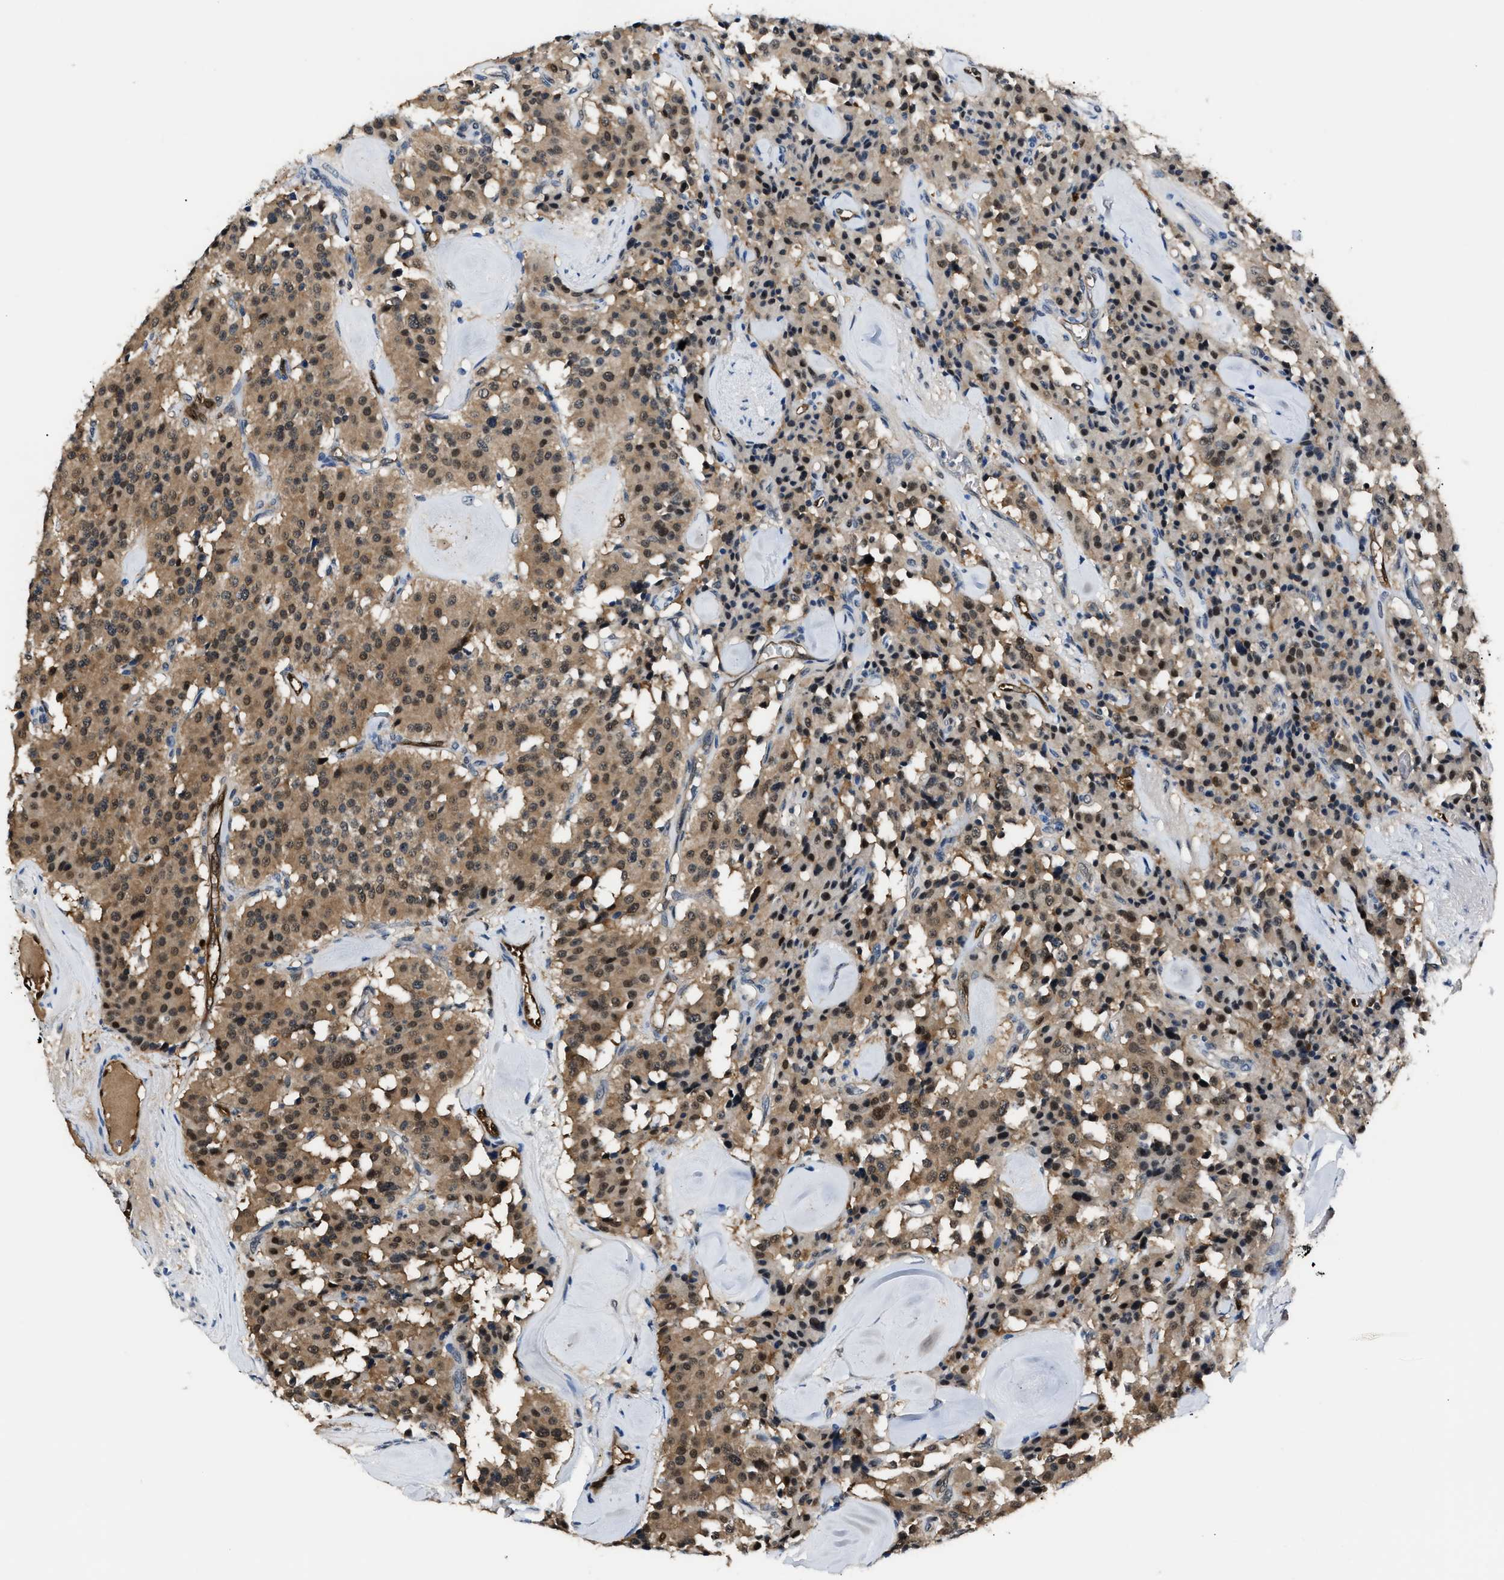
{"staining": {"intensity": "moderate", "quantity": "25%-75%", "location": "cytoplasmic/membranous,nuclear"}, "tissue": "carcinoid", "cell_type": "Tumor cells", "image_type": "cancer", "snomed": [{"axis": "morphology", "description": "Carcinoid, malignant, NOS"}, {"axis": "topography", "description": "Lung"}], "caption": "Immunohistochemical staining of carcinoid (malignant) displays moderate cytoplasmic/membranous and nuclear protein expression in approximately 25%-75% of tumor cells. The protein of interest is shown in brown color, while the nuclei are stained blue.", "gene": "PPA1", "patient": {"sex": "male", "age": 30}}